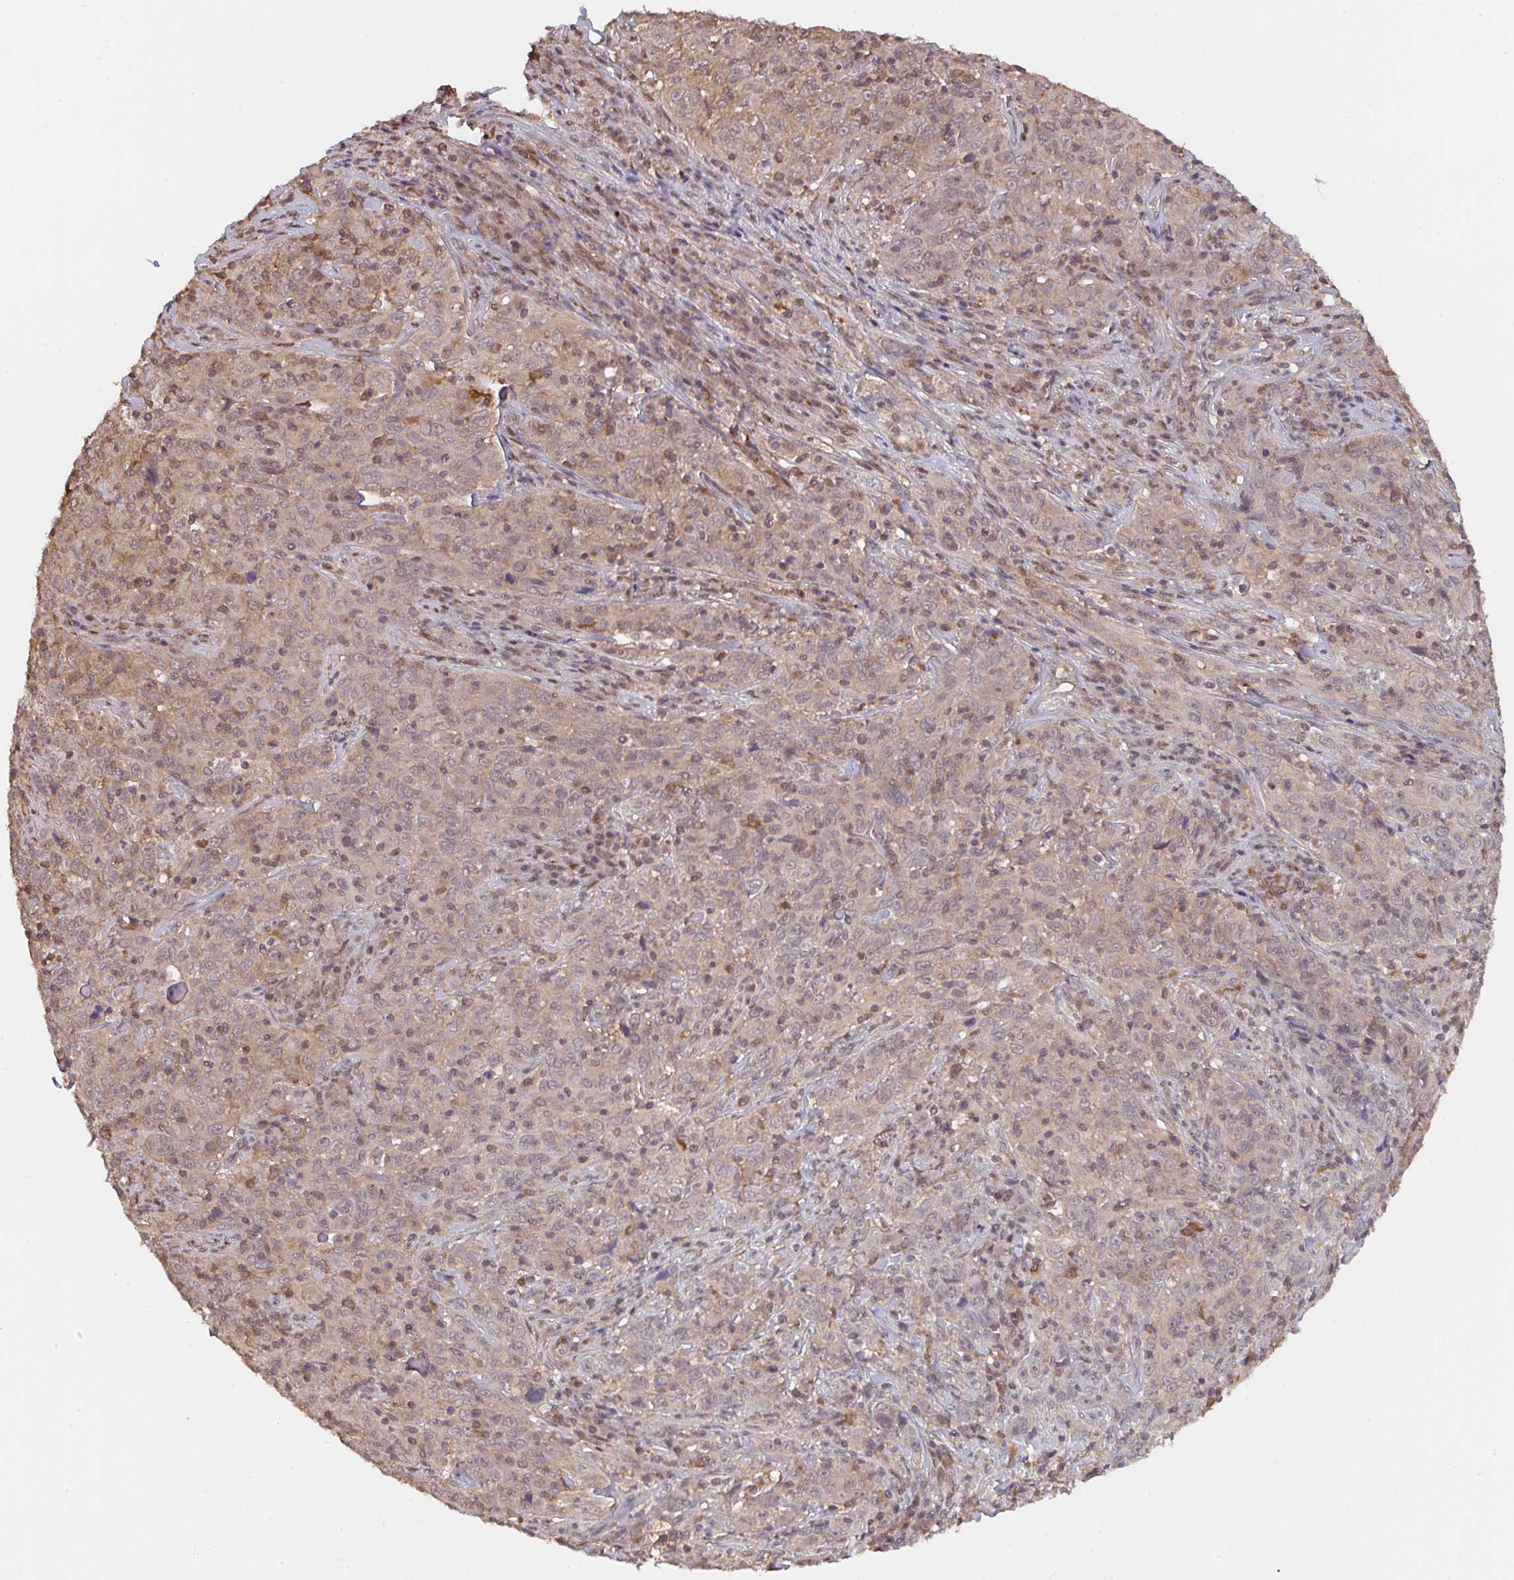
{"staining": {"intensity": "weak", "quantity": ">75%", "location": "cytoplasmic/membranous,nuclear"}, "tissue": "cervical cancer", "cell_type": "Tumor cells", "image_type": "cancer", "snomed": [{"axis": "morphology", "description": "Squamous cell carcinoma, NOS"}, {"axis": "topography", "description": "Cervix"}], "caption": "This image demonstrates immunohistochemistry staining of cervical cancer, with low weak cytoplasmic/membranous and nuclear expression in approximately >75% of tumor cells.", "gene": "C12orf57", "patient": {"sex": "female", "age": 46}}